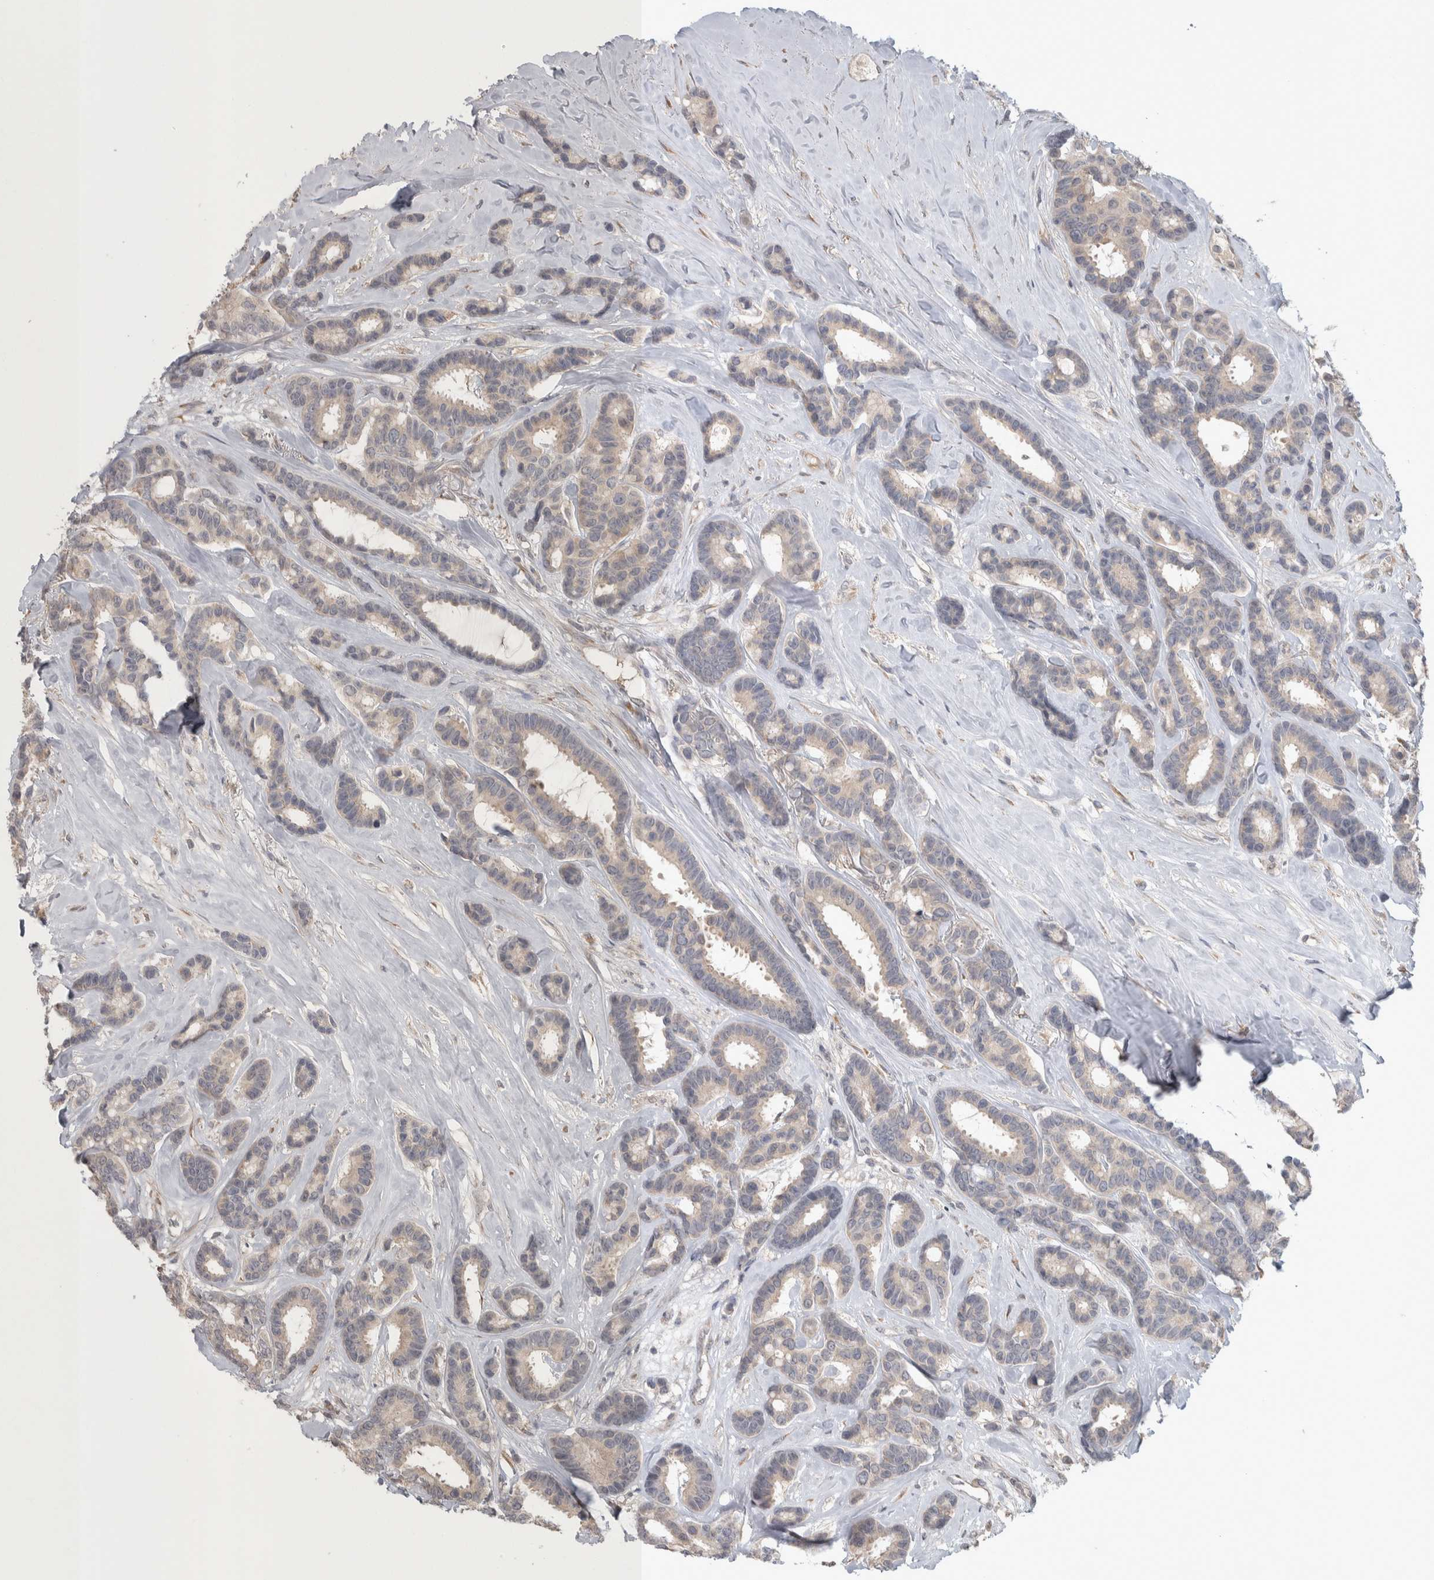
{"staining": {"intensity": "weak", "quantity": "25%-75%", "location": "cytoplasmic/membranous"}, "tissue": "breast cancer", "cell_type": "Tumor cells", "image_type": "cancer", "snomed": [{"axis": "morphology", "description": "Duct carcinoma"}, {"axis": "topography", "description": "Breast"}], "caption": "Invasive ductal carcinoma (breast) was stained to show a protein in brown. There is low levels of weak cytoplasmic/membranous expression in approximately 25%-75% of tumor cells.", "gene": "CUL2", "patient": {"sex": "female", "age": 87}}